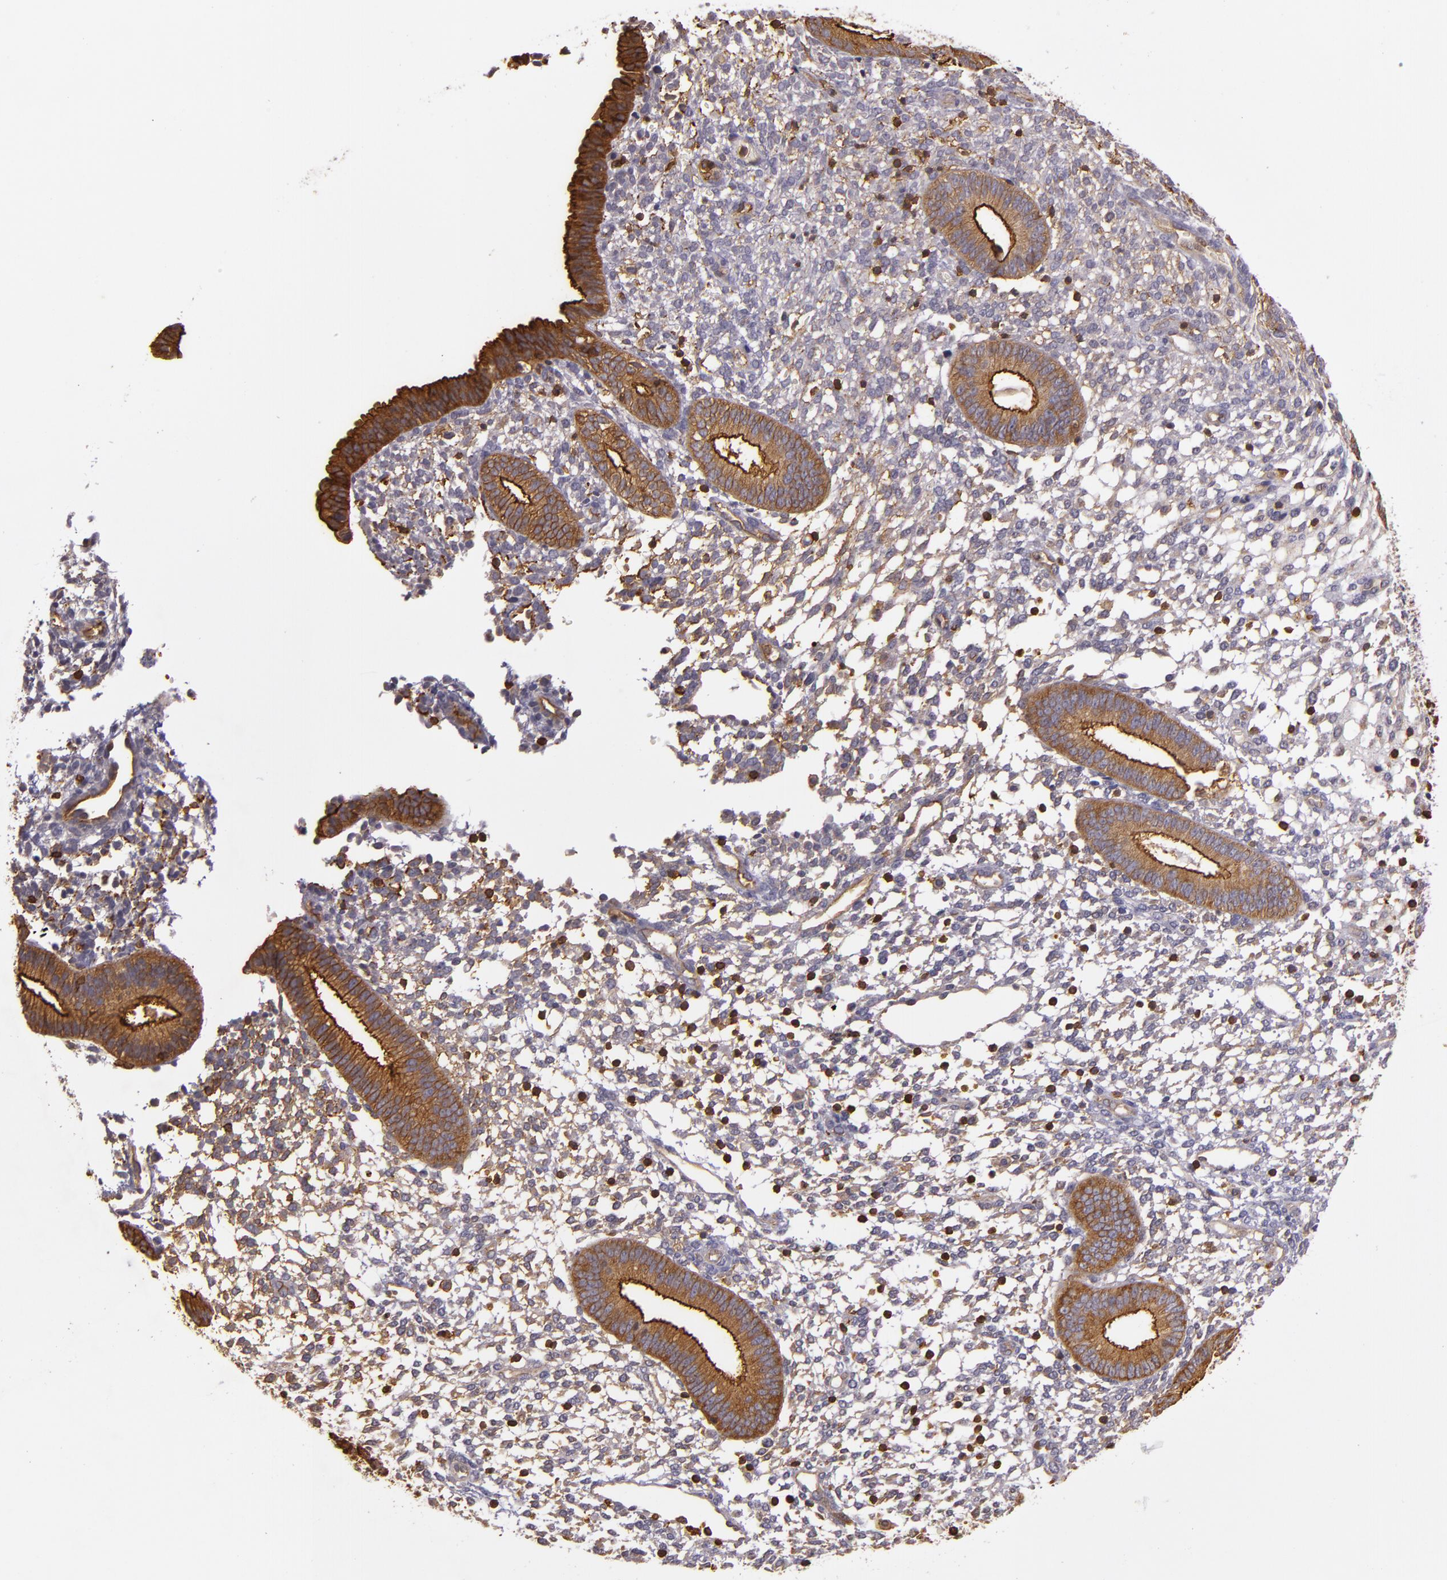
{"staining": {"intensity": "weak", "quantity": "25%-75%", "location": "cytoplasmic/membranous"}, "tissue": "endometrium", "cell_type": "Cells in endometrial stroma", "image_type": "normal", "snomed": [{"axis": "morphology", "description": "Normal tissue, NOS"}, {"axis": "topography", "description": "Endometrium"}], "caption": "IHC micrograph of unremarkable endometrium: endometrium stained using immunohistochemistry (IHC) exhibits low levels of weak protein expression localized specifically in the cytoplasmic/membranous of cells in endometrial stroma, appearing as a cytoplasmic/membranous brown color.", "gene": "SLC9A3R1", "patient": {"sex": "female", "age": 35}}